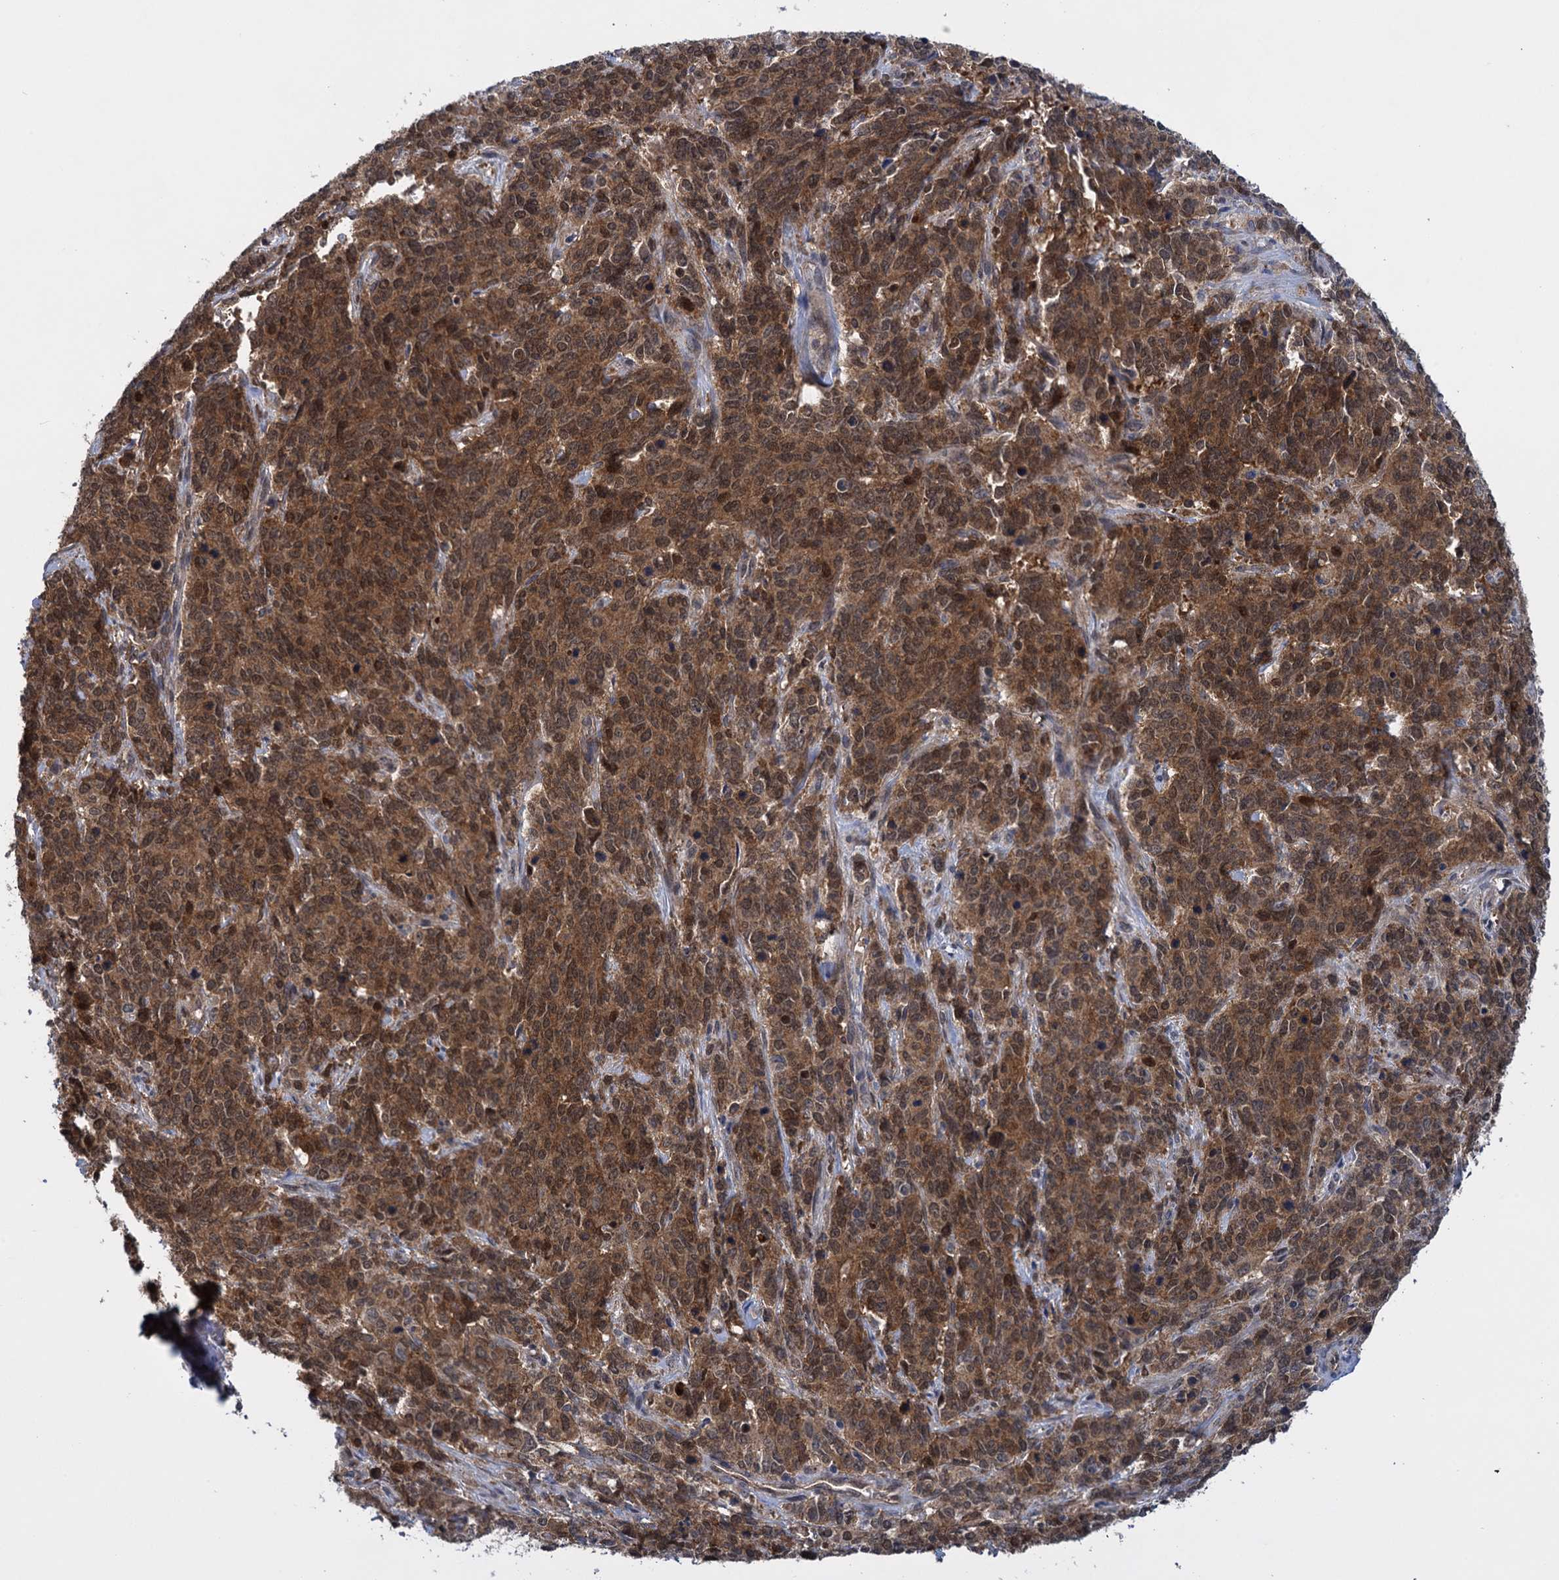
{"staining": {"intensity": "strong", "quantity": ">75%", "location": "cytoplasmic/membranous,nuclear"}, "tissue": "cervical cancer", "cell_type": "Tumor cells", "image_type": "cancer", "snomed": [{"axis": "morphology", "description": "Squamous cell carcinoma, NOS"}, {"axis": "topography", "description": "Cervix"}], "caption": "Immunohistochemistry (IHC) (DAB) staining of human cervical squamous cell carcinoma displays strong cytoplasmic/membranous and nuclear protein staining in approximately >75% of tumor cells. (IHC, brightfield microscopy, high magnification).", "gene": "GLO1", "patient": {"sex": "female", "age": 60}}